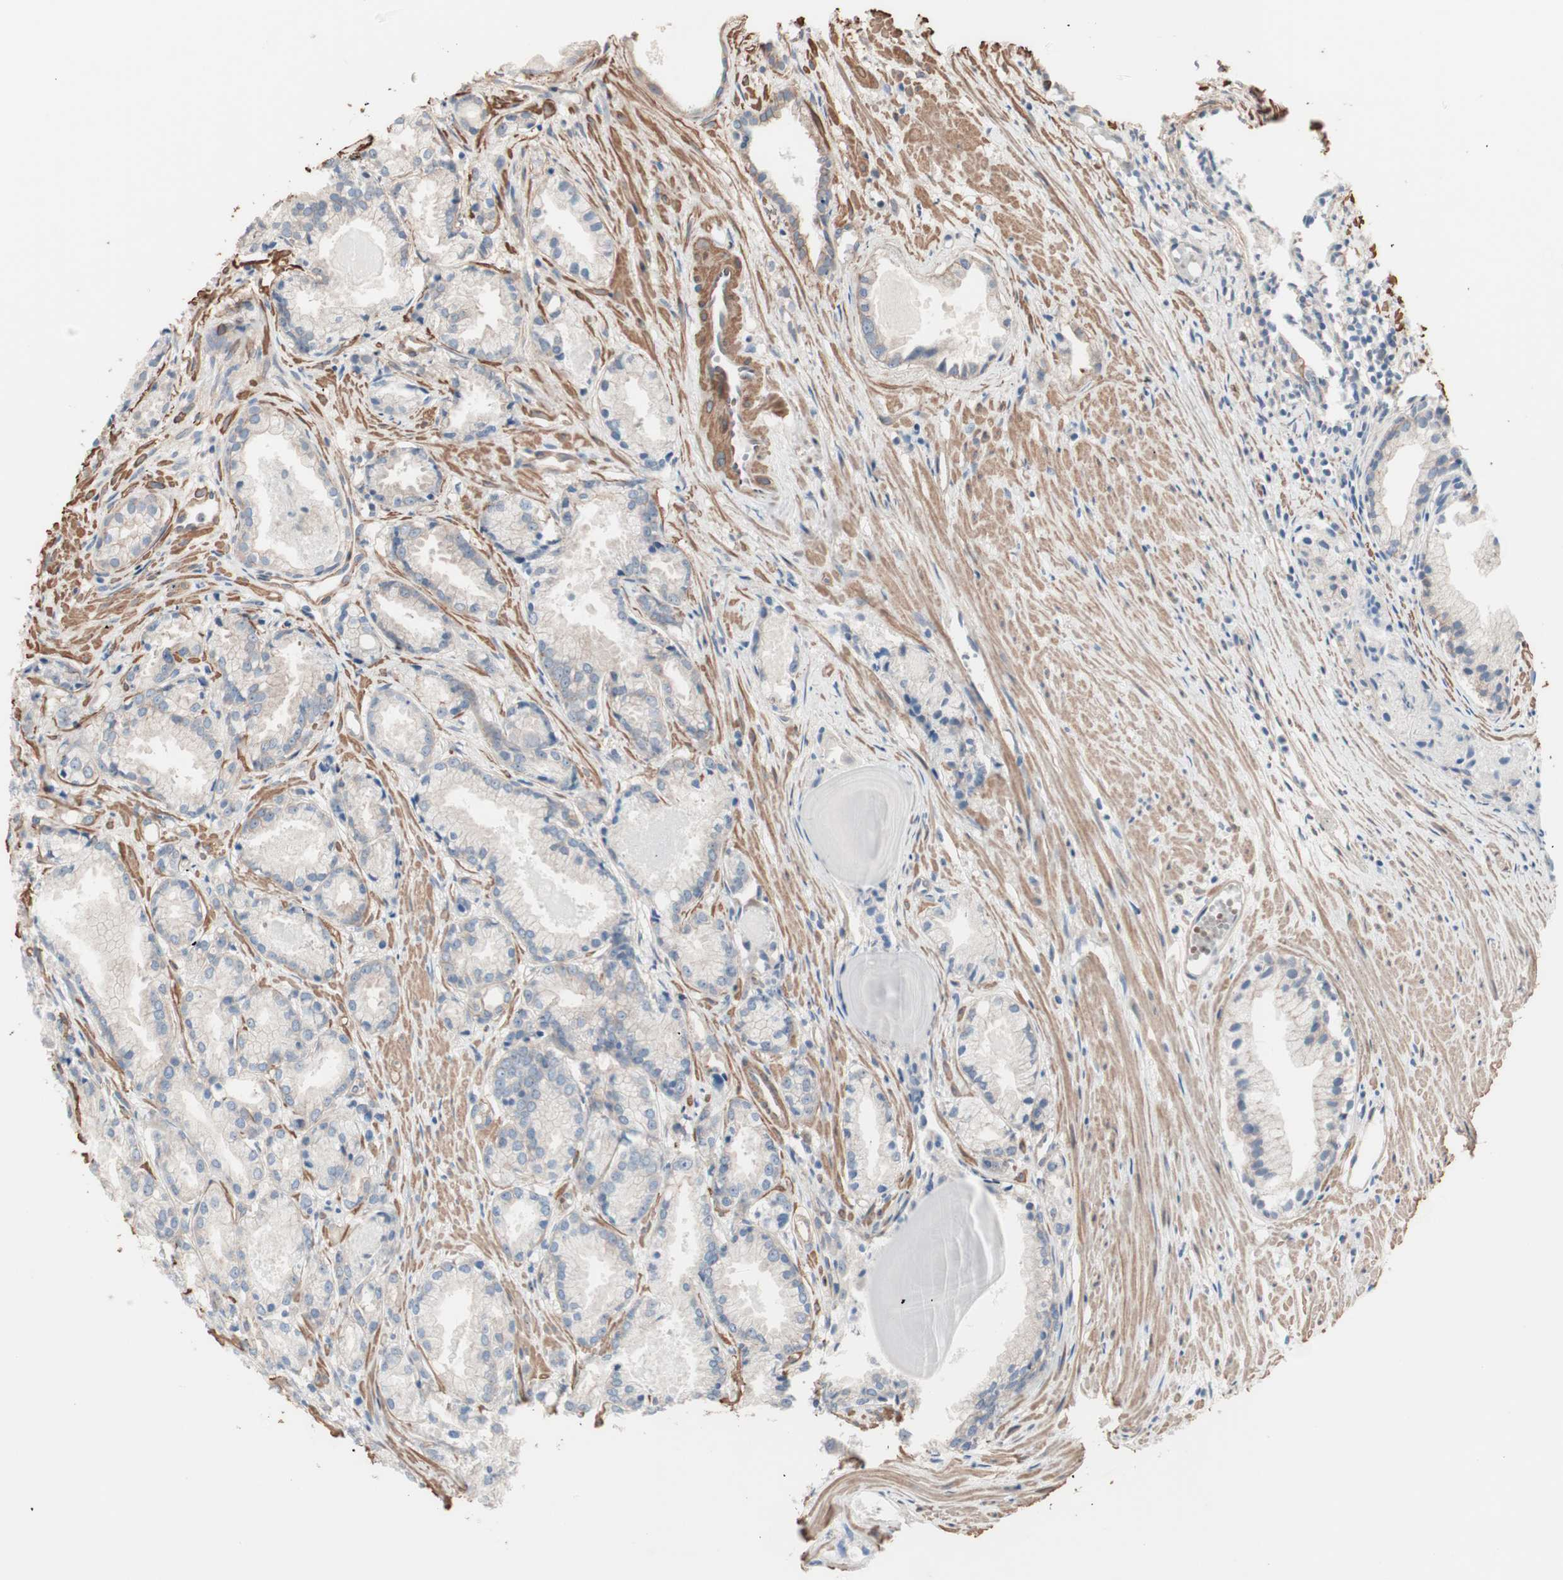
{"staining": {"intensity": "negative", "quantity": "none", "location": "none"}, "tissue": "prostate cancer", "cell_type": "Tumor cells", "image_type": "cancer", "snomed": [{"axis": "morphology", "description": "Adenocarcinoma, Low grade"}, {"axis": "topography", "description": "Prostate"}], "caption": "DAB immunohistochemical staining of human prostate cancer (low-grade adenocarcinoma) demonstrates no significant expression in tumor cells.", "gene": "ALG5", "patient": {"sex": "male", "age": 72}}